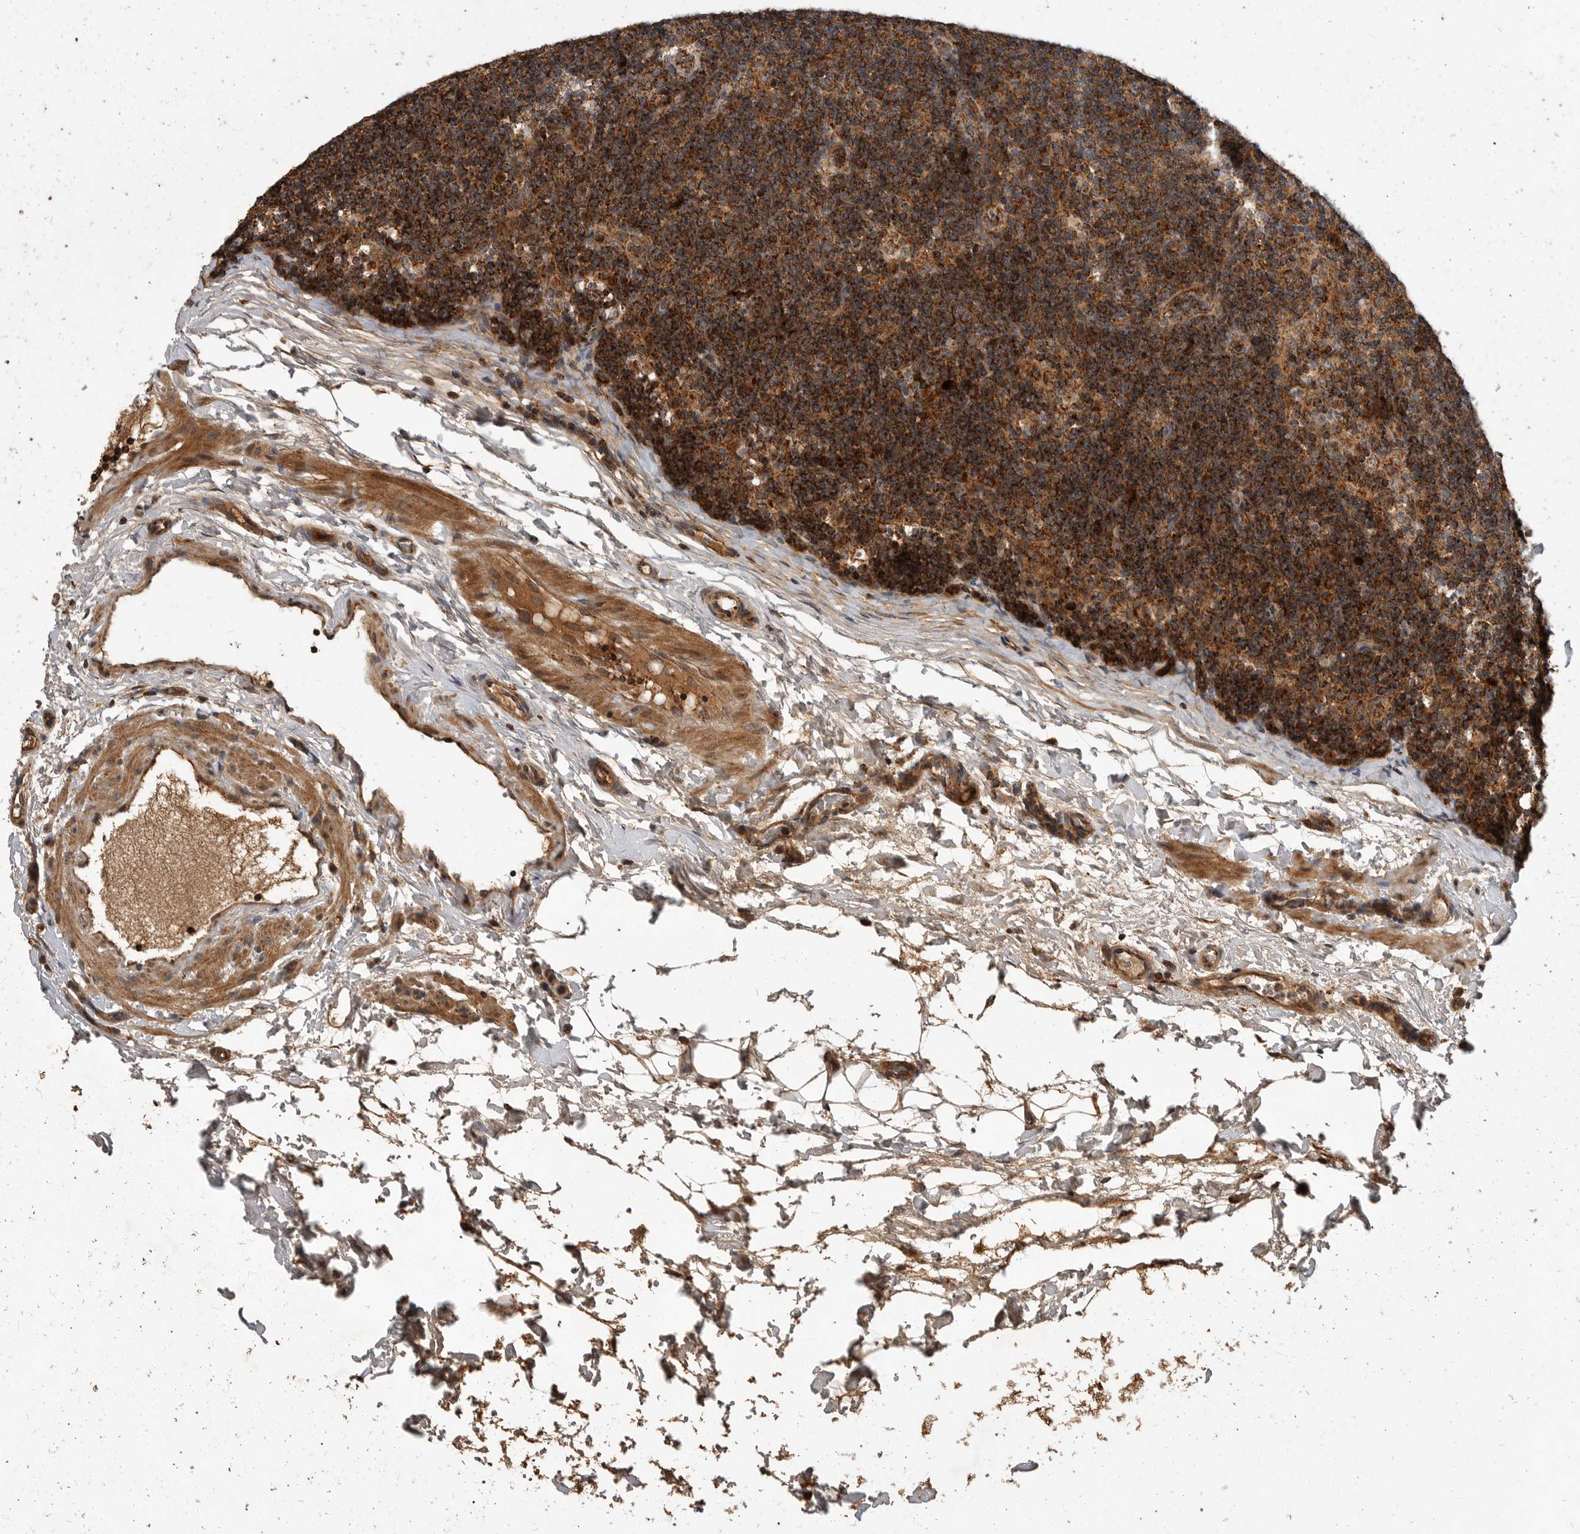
{"staining": {"intensity": "strong", "quantity": ">75%", "location": "cytoplasmic/membranous"}, "tissue": "lymph node", "cell_type": "Non-germinal center cells", "image_type": "normal", "snomed": [{"axis": "morphology", "description": "Normal tissue, NOS"}, {"axis": "topography", "description": "Lymph node"}], "caption": "Lymph node stained for a protein (brown) shows strong cytoplasmic/membranous positive staining in about >75% of non-germinal center cells.", "gene": "KYAT3", "patient": {"sex": "female", "age": 22}}